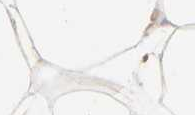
{"staining": {"intensity": "negative", "quantity": "none", "location": "none"}, "tissue": "adipose tissue", "cell_type": "Adipocytes", "image_type": "normal", "snomed": [{"axis": "morphology", "description": "Normal tissue, NOS"}, {"axis": "topography", "description": "Breast"}, {"axis": "topography", "description": "Soft tissue"}], "caption": "DAB immunohistochemical staining of normal human adipose tissue exhibits no significant expression in adipocytes.", "gene": "CCDC175", "patient": {"sex": "female", "age": 25}}